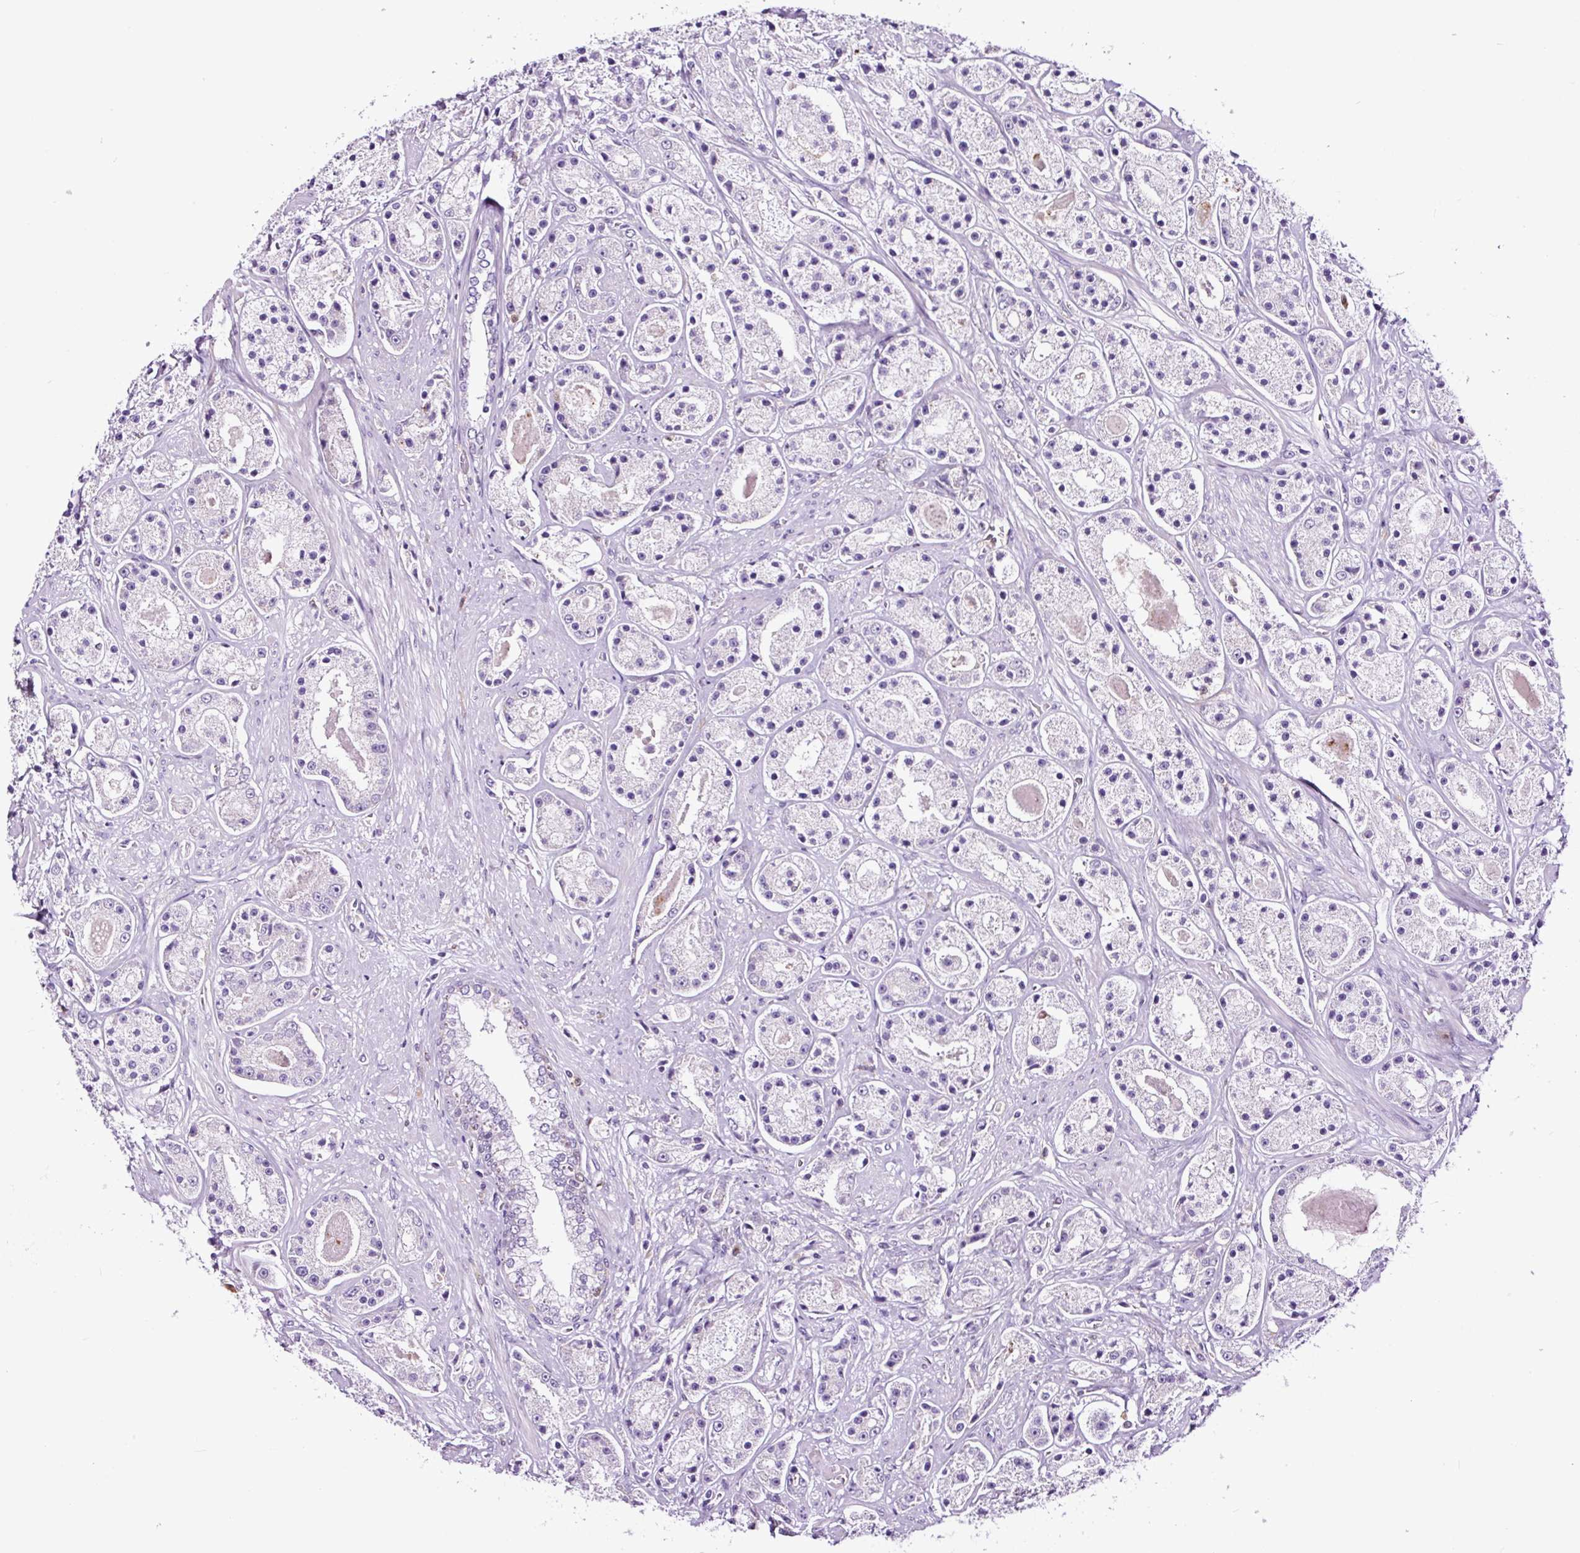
{"staining": {"intensity": "negative", "quantity": "none", "location": "none"}, "tissue": "prostate cancer", "cell_type": "Tumor cells", "image_type": "cancer", "snomed": [{"axis": "morphology", "description": "Adenocarcinoma, High grade"}, {"axis": "topography", "description": "Prostate"}], "caption": "This histopathology image is of prostate cancer stained with IHC to label a protein in brown with the nuclei are counter-stained blue. There is no expression in tumor cells.", "gene": "TAFA3", "patient": {"sex": "male", "age": 67}}